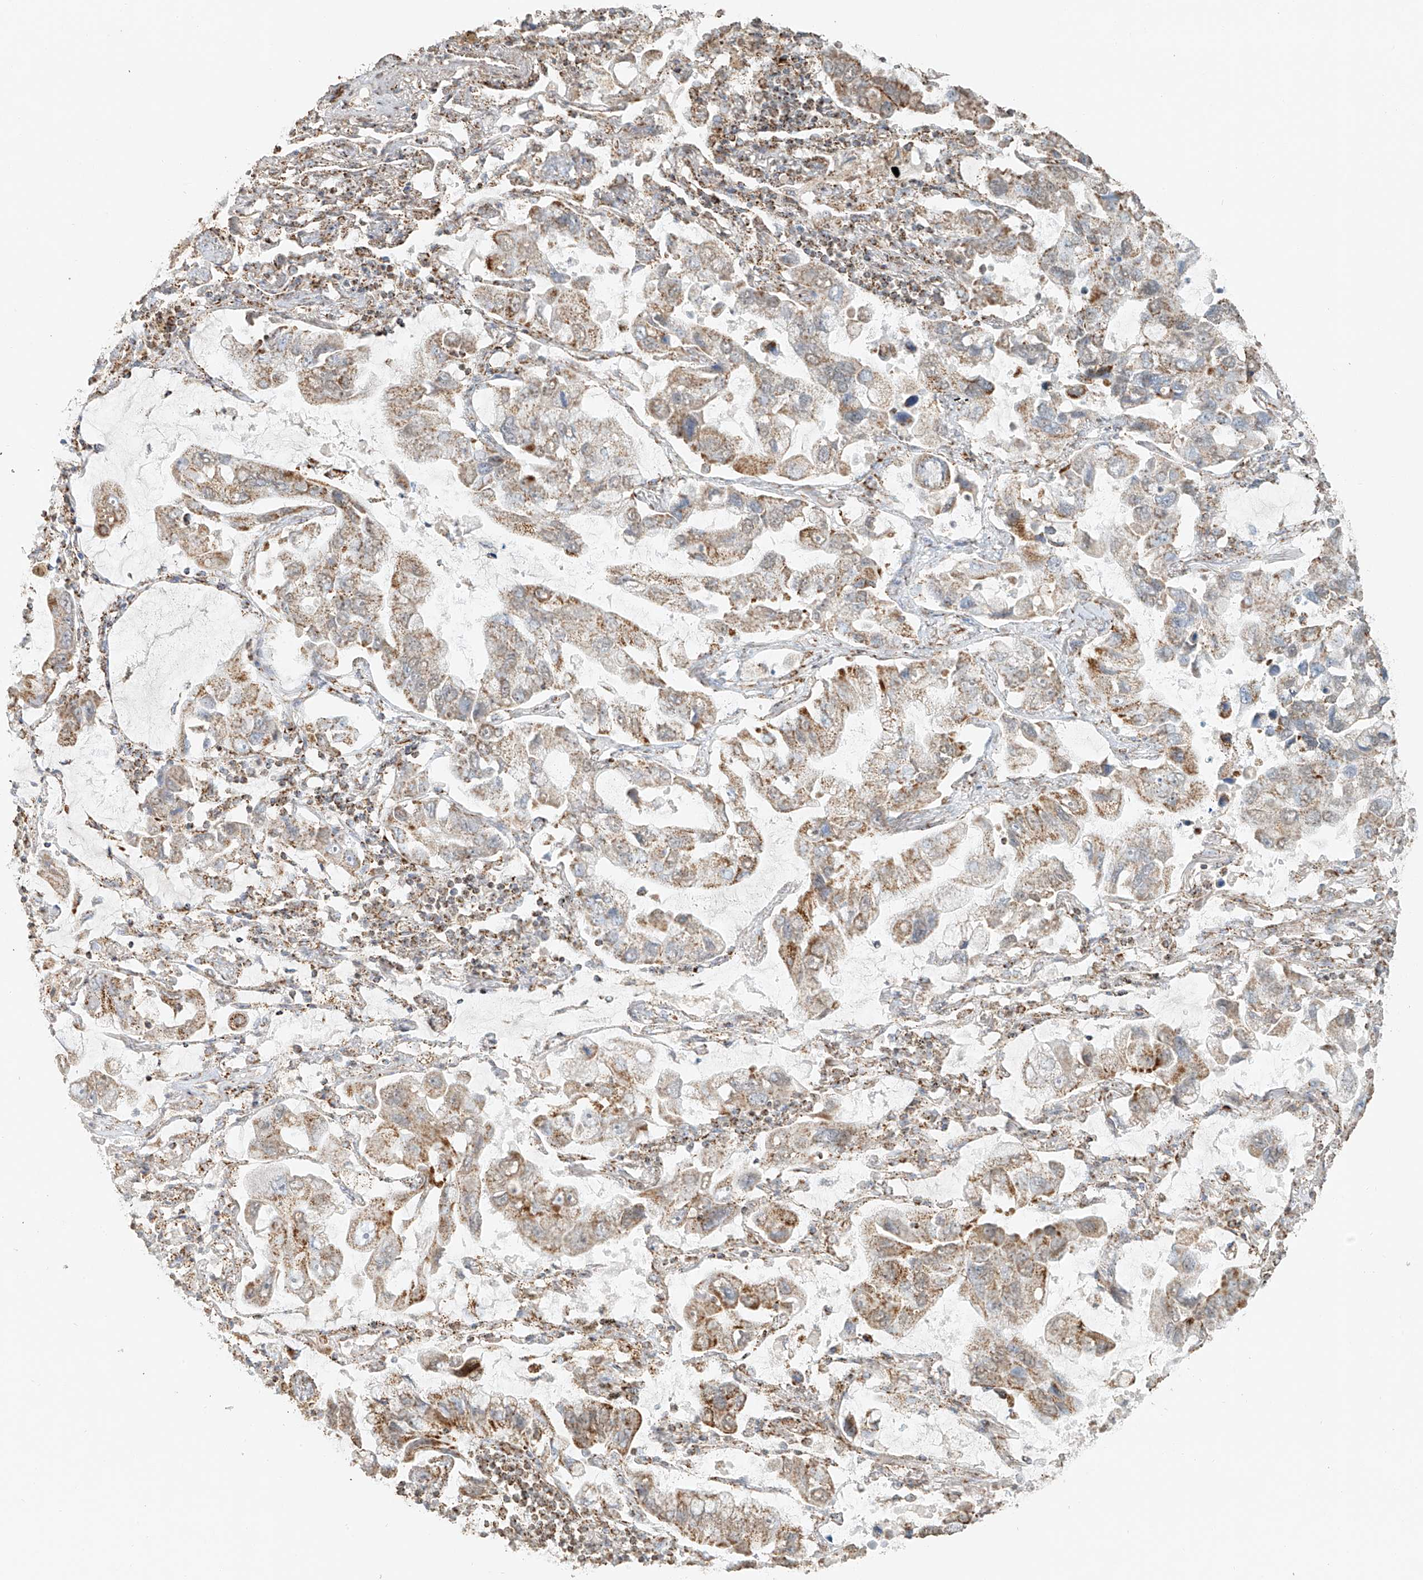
{"staining": {"intensity": "moderate", "quantity": ">75%", "location": "cytoplasmic/membranous"}, "tissue": "lung cancer", "cell_type": "Tumor cells", "image_type": "cancer", "snomed": [{"axis": "morphology", "description": "Adenocarcinoma, NOS"}, {"axis": "topography", "description": "Lung"}], "caption": "IHC image of human adenocarcinoma (lung) stained for a protein (brown), which demonstrates medium levels of moderate cytoplasmic/membranous positivity in approximately >75% of tumor cells.", "gene": "MIPEP", "patient": {"sex": "male", "age": 64}}